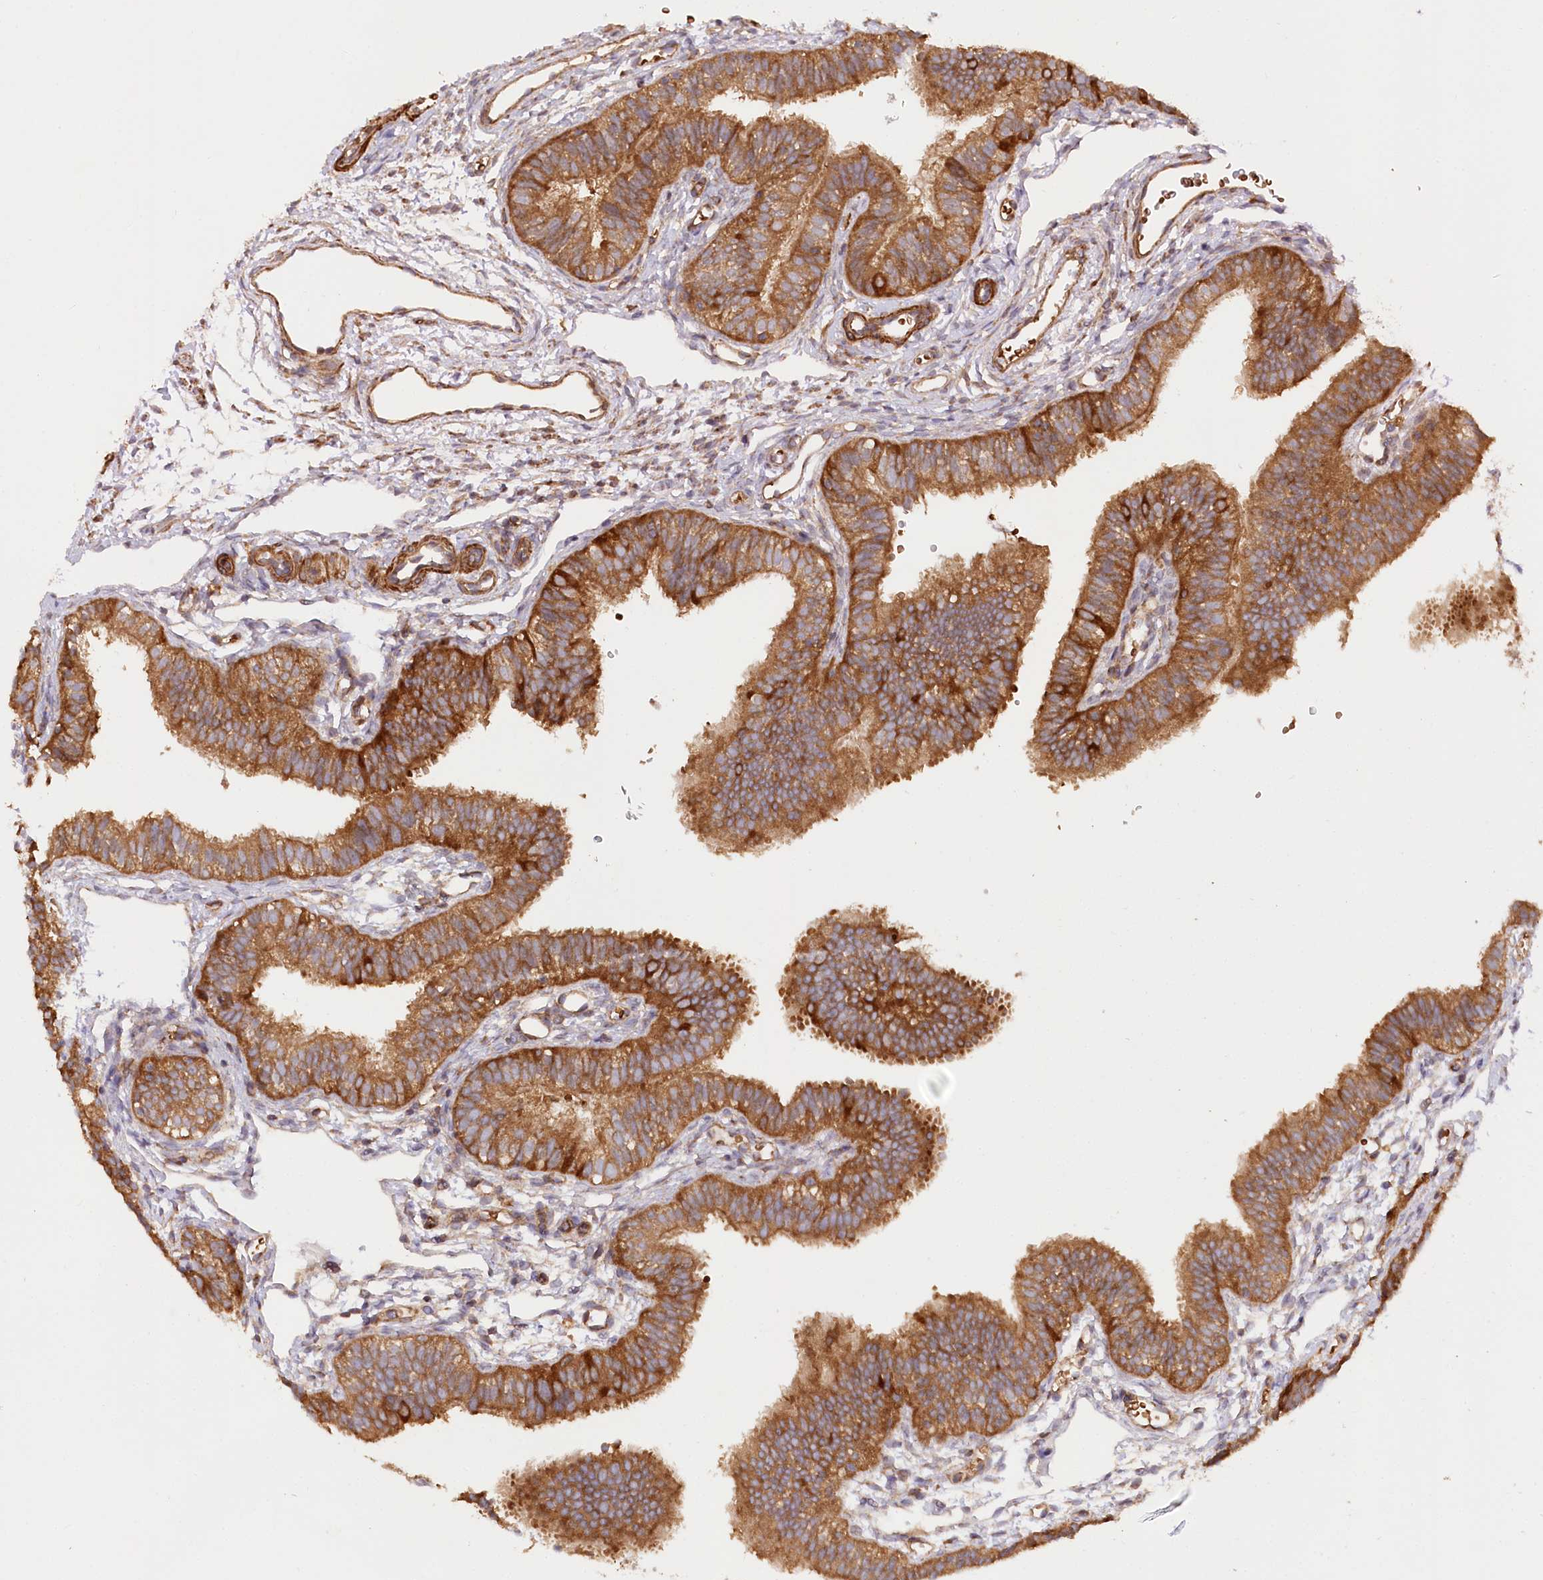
{"staining": {"intensity": "strong", "quantity": ">75%", "location": "cytoplasmic/membranous"}, "tissue": "fallopian tube", "cell_type": "Glandular cells", "image_type": "normal", "snomed": [{"axis": "morphology", "description": "Normal tissue, NOS"}, {"axis": "topography", "description": "Fallopian tube"}], "caption": "Immunohistochemistry (IHC) (DAB (3,3'-diaminobenzidine)) staining of unremarkable human fallopian tube exhibits strong cytoplasmic/membranous protein staining in approximately >75% of glandular cells.", "gene": "PAIP2", "patient": {"sex": "female", "age": 35}}